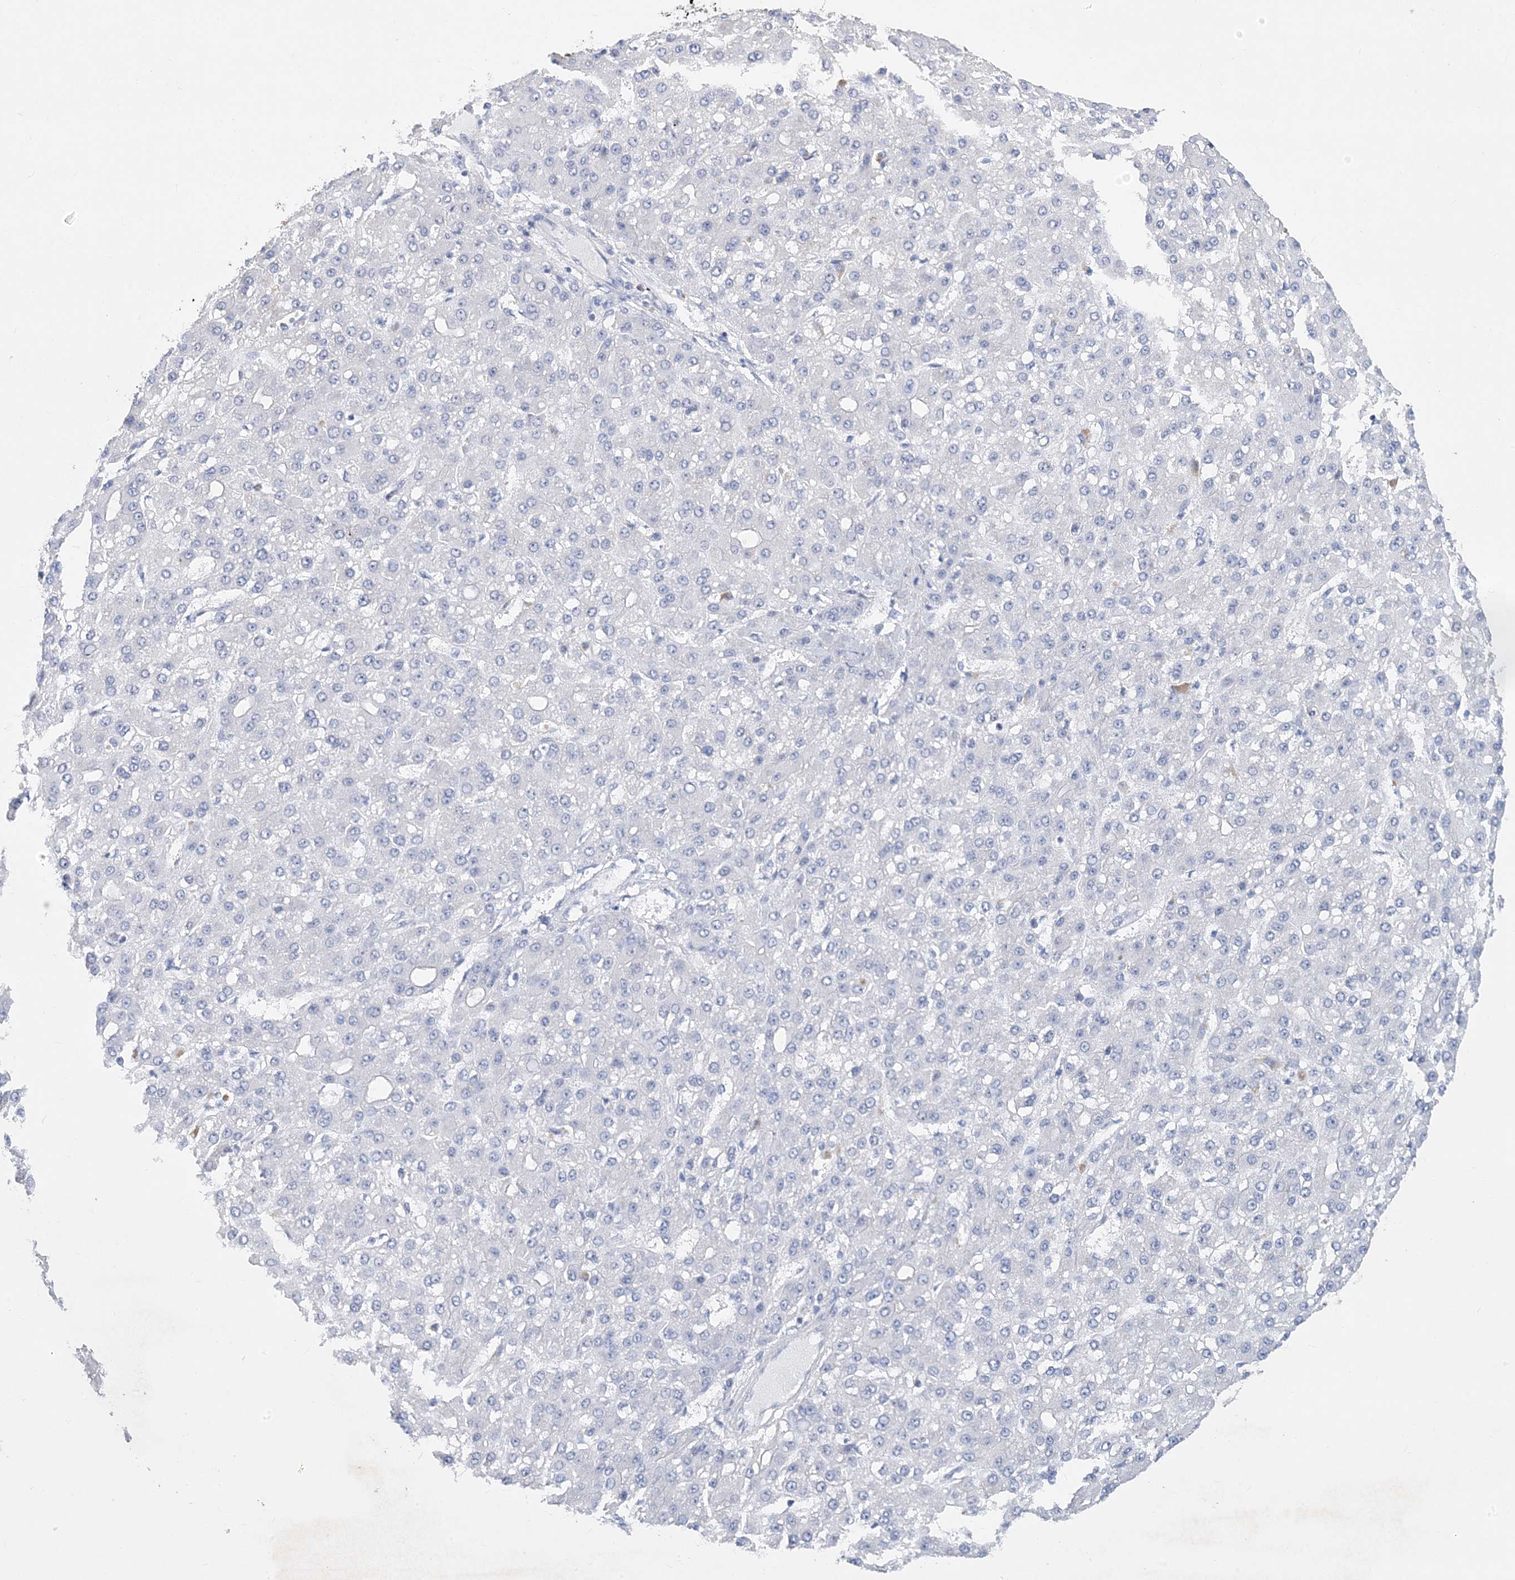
{"staining": {"intensity": "negative", "quantity": "none", "location": "none"}, "tissue": "liver cancer", "cell_type": "Tumor cells", "image_type": "cancer", "snomed": [{"axis": "morphology", "description": "Carcinoma, Hepatocellular, NOS"}, {"axis": "topography", "description": "Liver"}], "caption": "Immunohistochemical staining of human liver hepatocellular carcinoma reveals no significant staining in tumor cells.", "gene": "SH3YL1", "patient": {"sex": "male", "age": 67}}